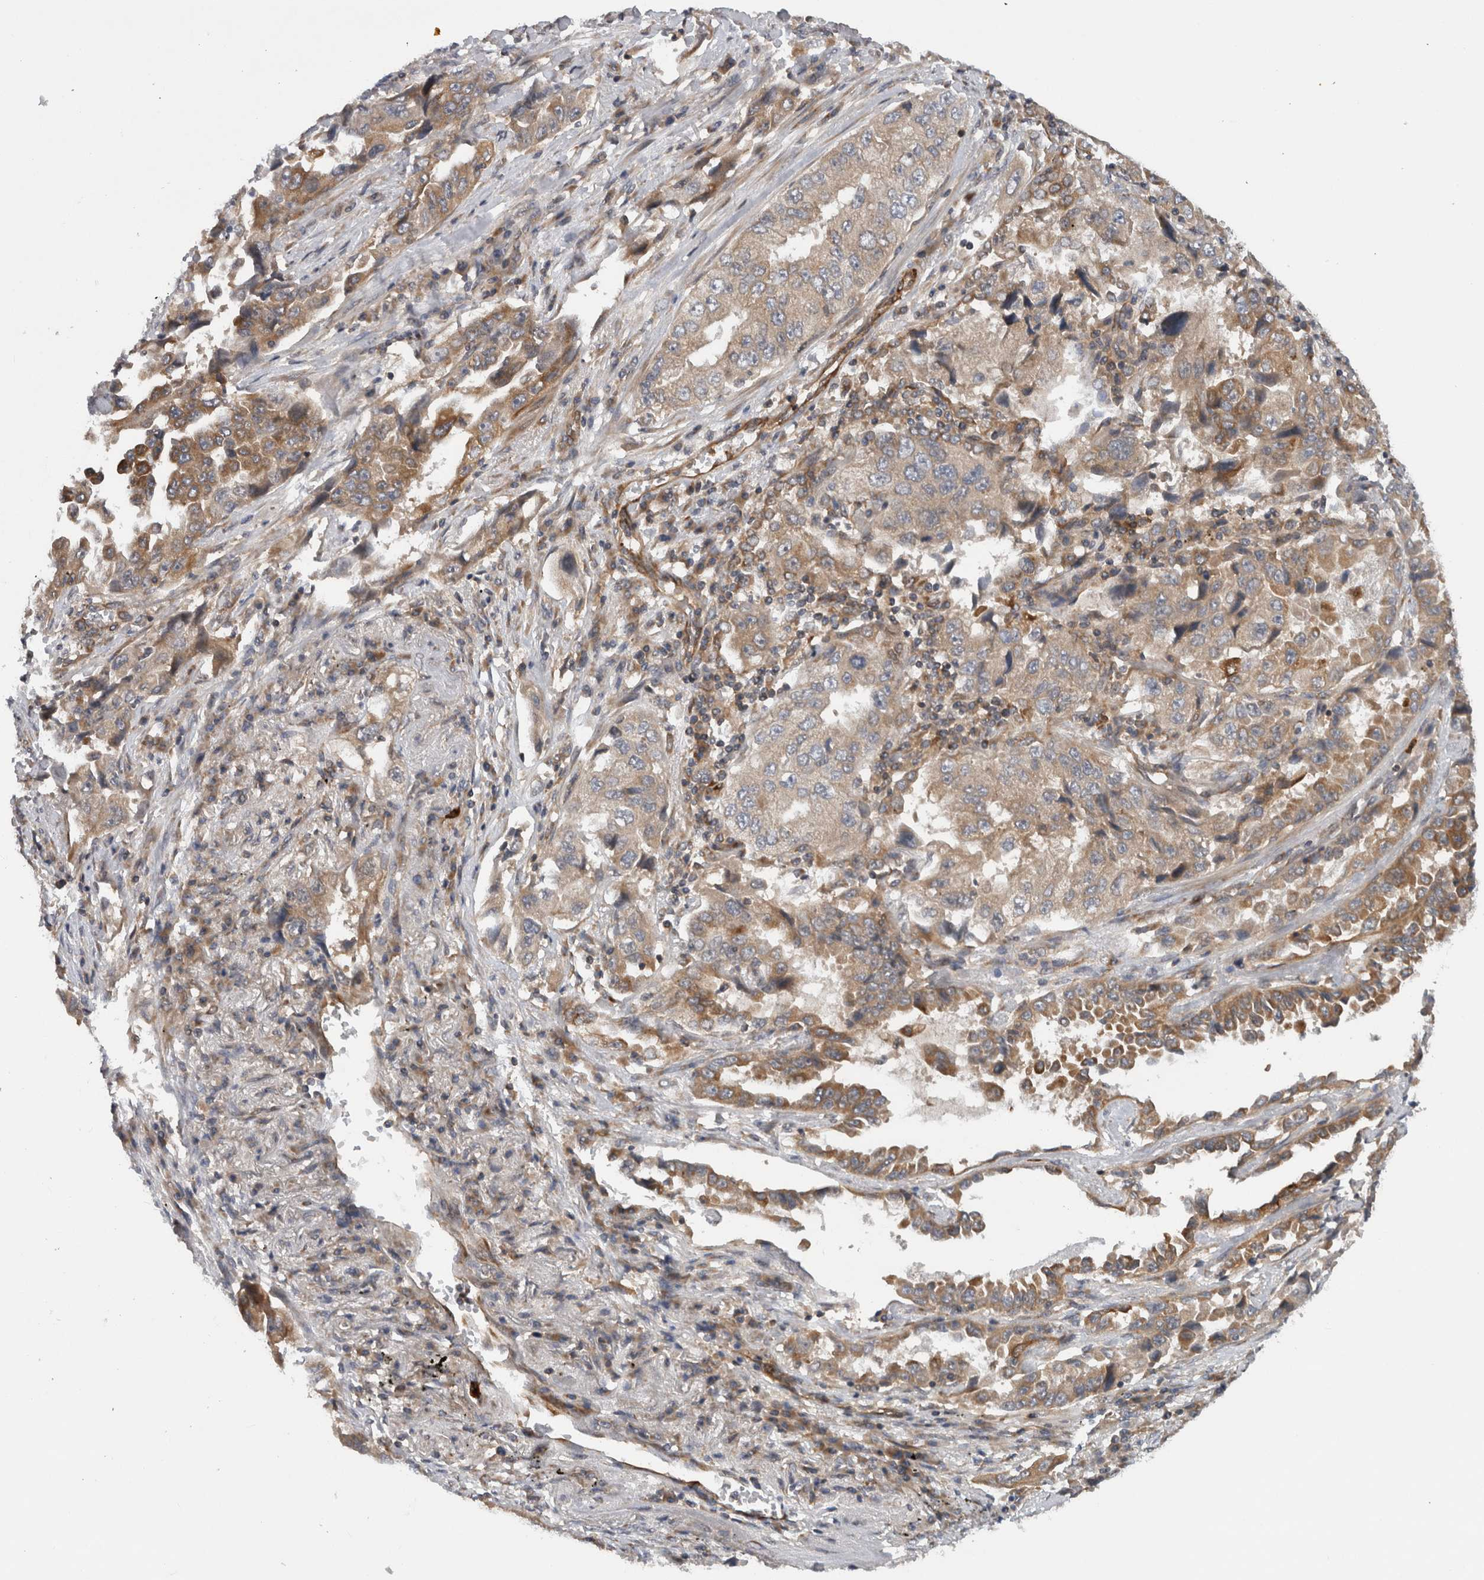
{"staining": {"intensity": "moderate", "quantity": "25%-75%", "location": "cytoplasmic/membranous"}, "tissue": "lung cancer", "cell_type": "Tumor cells", "image_type": "cancer", "snomed": [{"axis": "morphology", "description": "Adenocarcinoma, NOS"}, {"axis": "topography", "description": "Lung"}], "caption": "Adenocarcinoma (lung) stained for a protein reveals moderate cytoplasmic/membranous positivity in tumor cells. The protein is stained brown, and the nuclei are stained in blue (DAB IHC with brightfield microscopy, high magnification).", "gene": "PDCD2", "patient": {"sex": "female", "age": 51}}